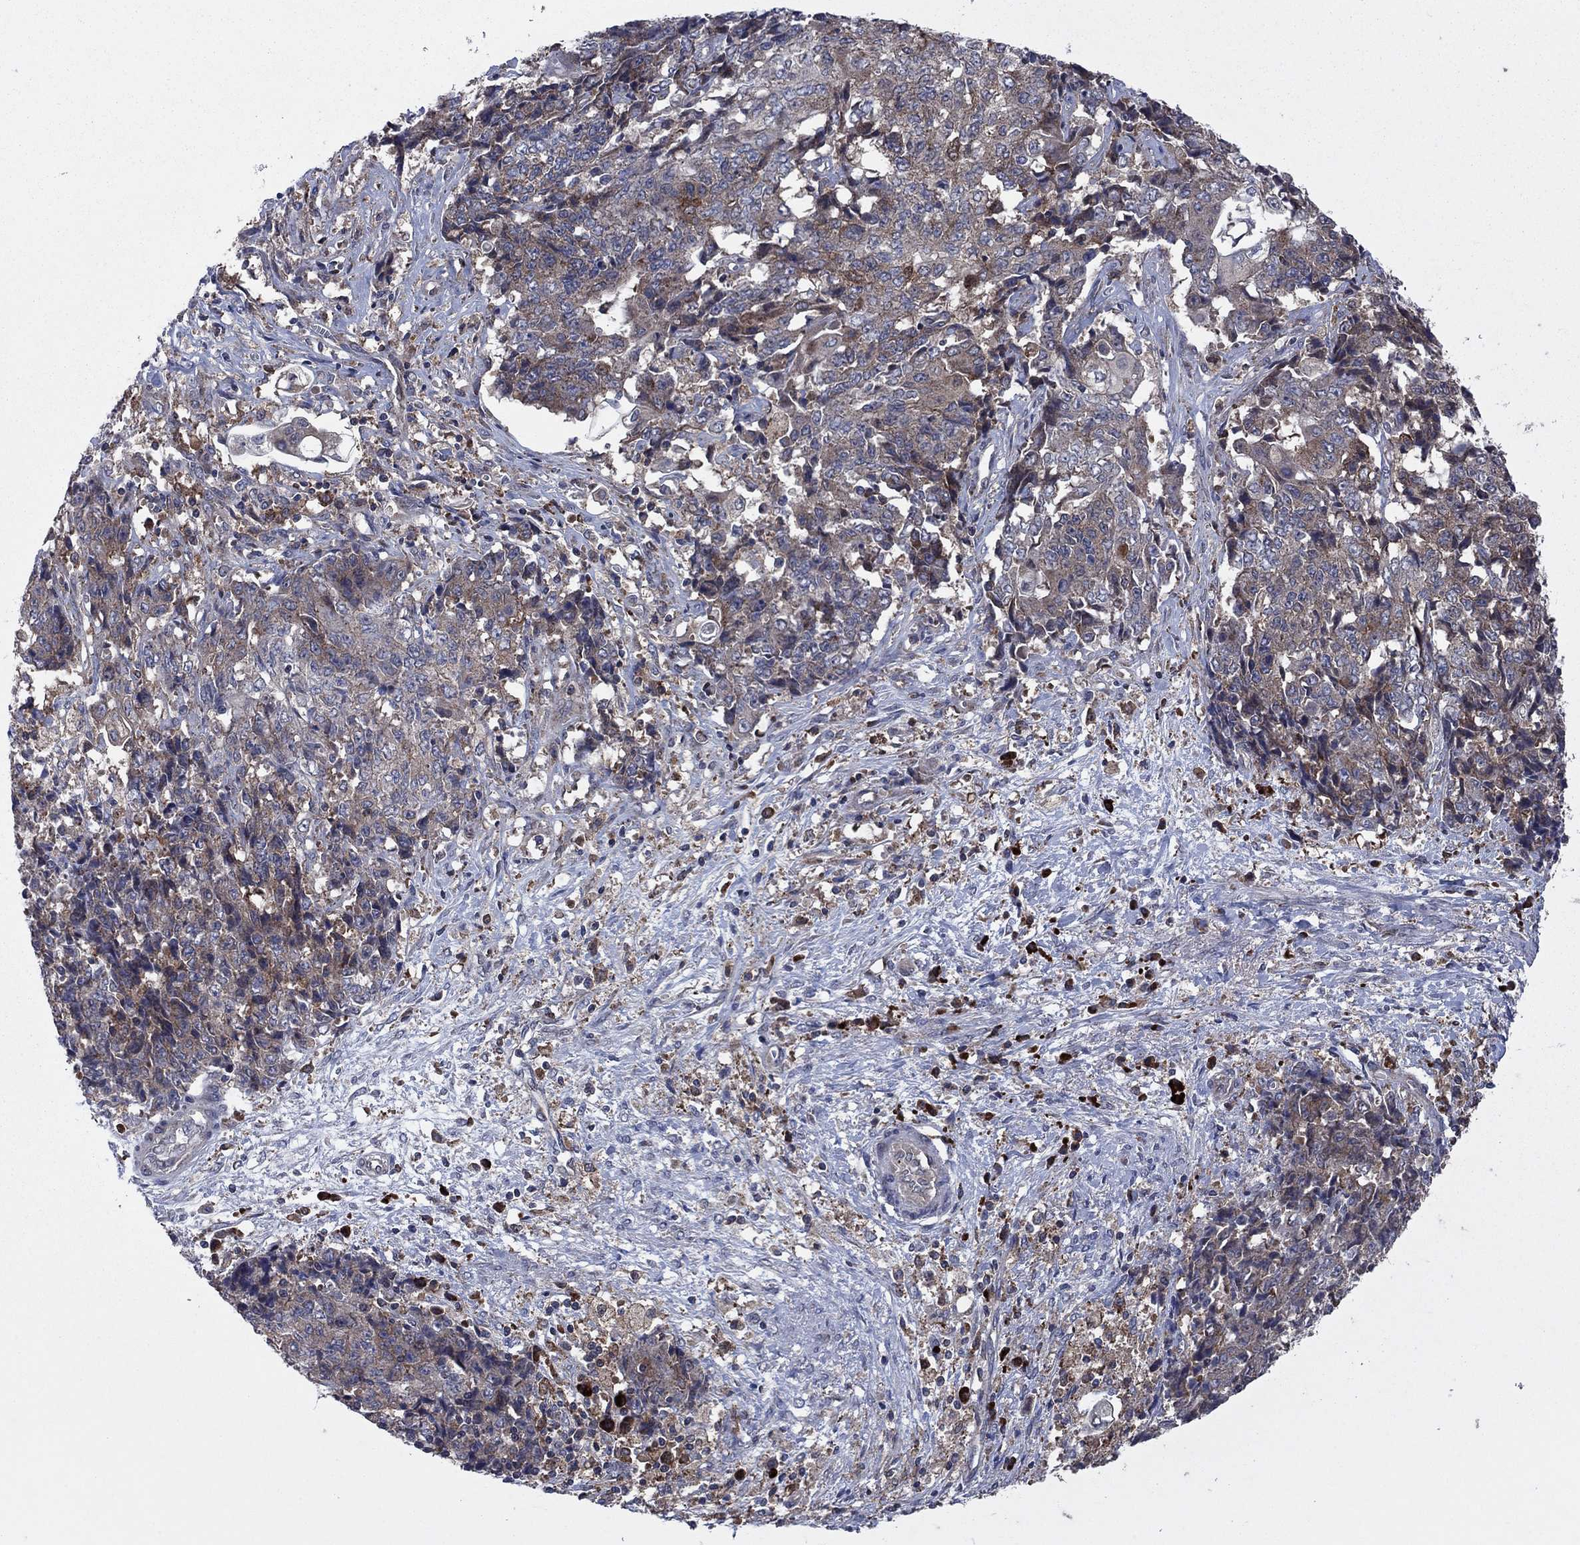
{"staining": {"intensity": "moderate", "quantity": "<25%", "location": "cytoplasmic/membranous"}, "tissue": "ovarian cancer", "cell_type": "Tumor cells", "image_type": "cancer", "snomed": [{"axis": "morphology", "description": "Carcinoma, endometroid"}, {"axis": "topography", "description": "Ovary"}], "caption": "Immunohistochemical staining of human ovarian cancer shows moderate cytoplasmic/membranous protein positivity in about <25% of tumor cells.", "gene": "MEA1", "patient": {"sex": "female", "age": 42}}